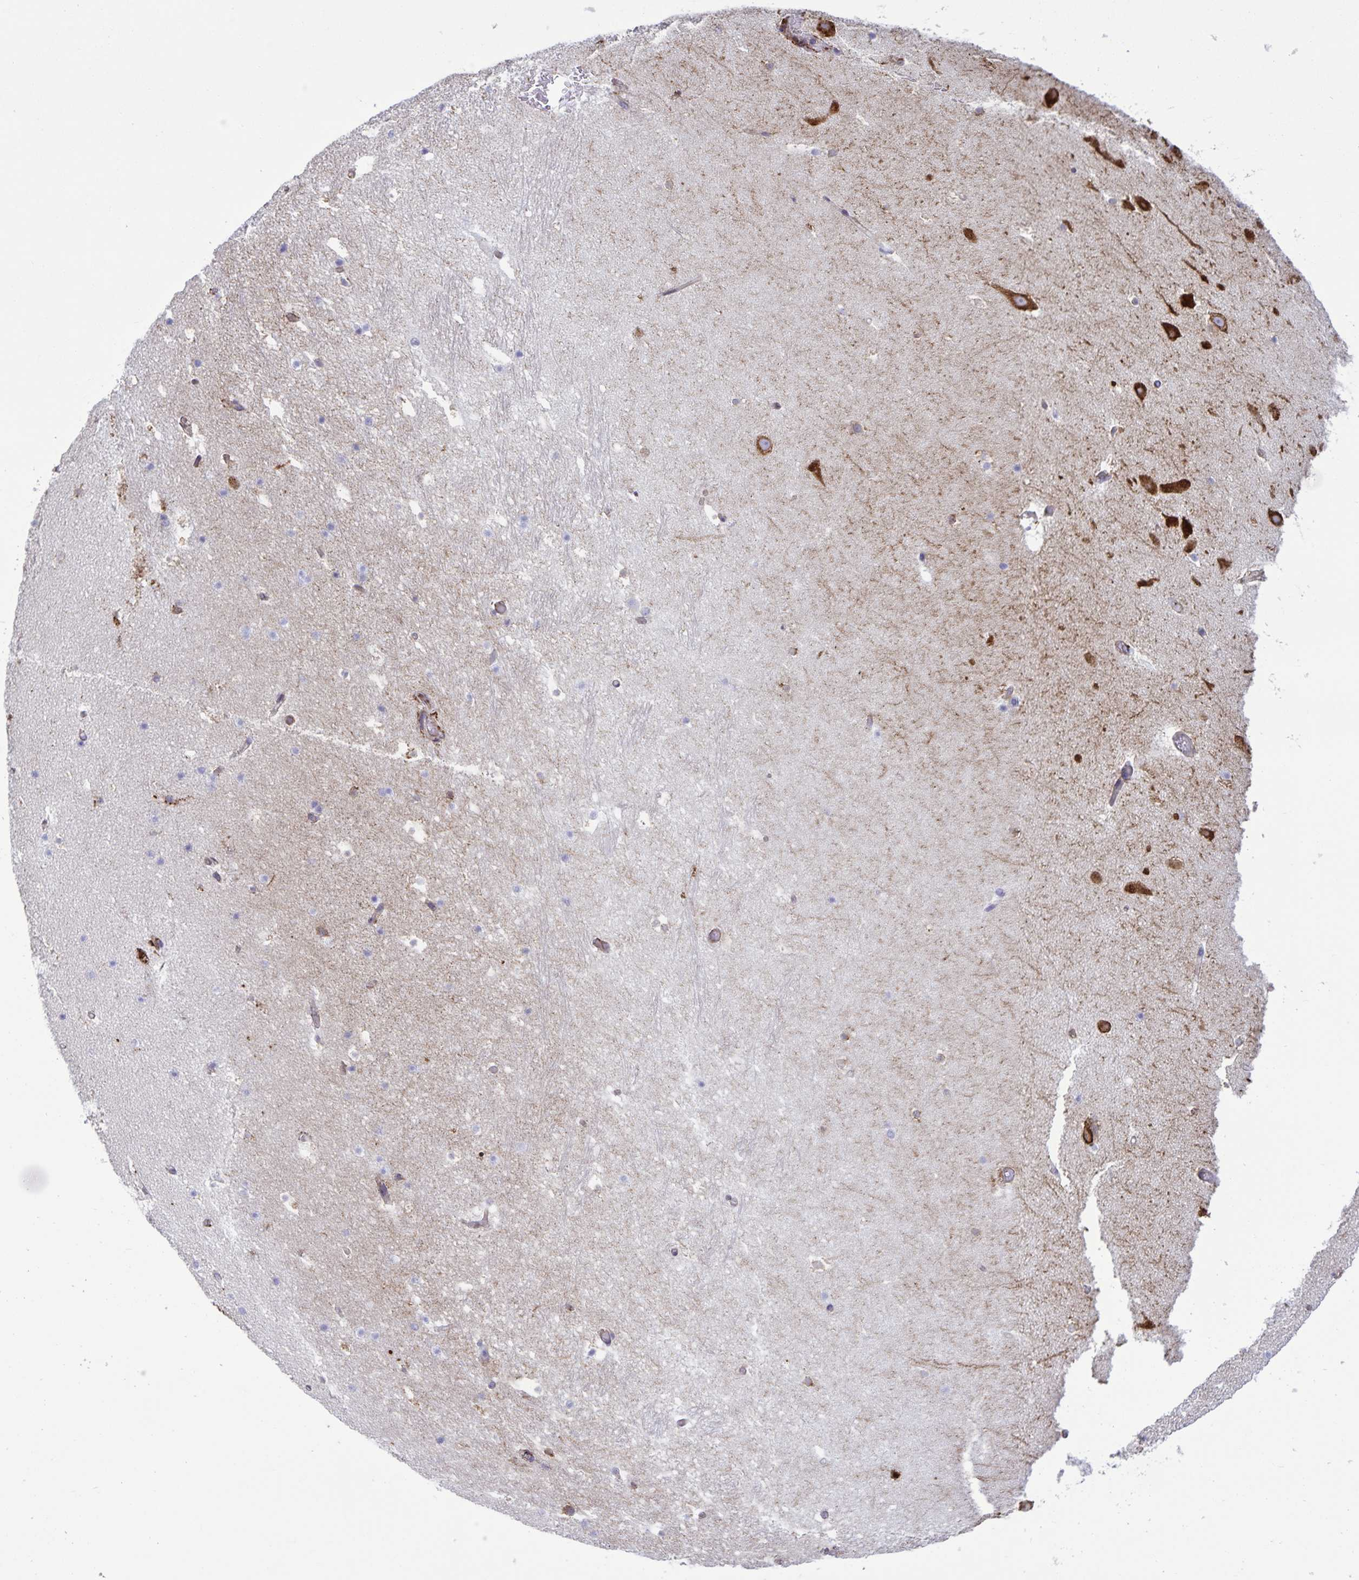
{"staining": {"intensity": "moderate", "quantity": "<25%", "location": "cytoplasmic/membranous"}, "tissue": "hippocampus", "cell_type": "Glial cells", "image_type": "normal", "snomed": [{"axis": "morphology", "description": "Normal tissue, NOS"}, {"axis": "topography", "description": "Hippocampus"}], "caption": "A photomicrograph of human hippocampus stained for a protein demonstrates moderate cytoplasmic/membranous brown staining in glial cells.", "gene": "RCN1", "patient": {"sex": "male", "age": 26}}